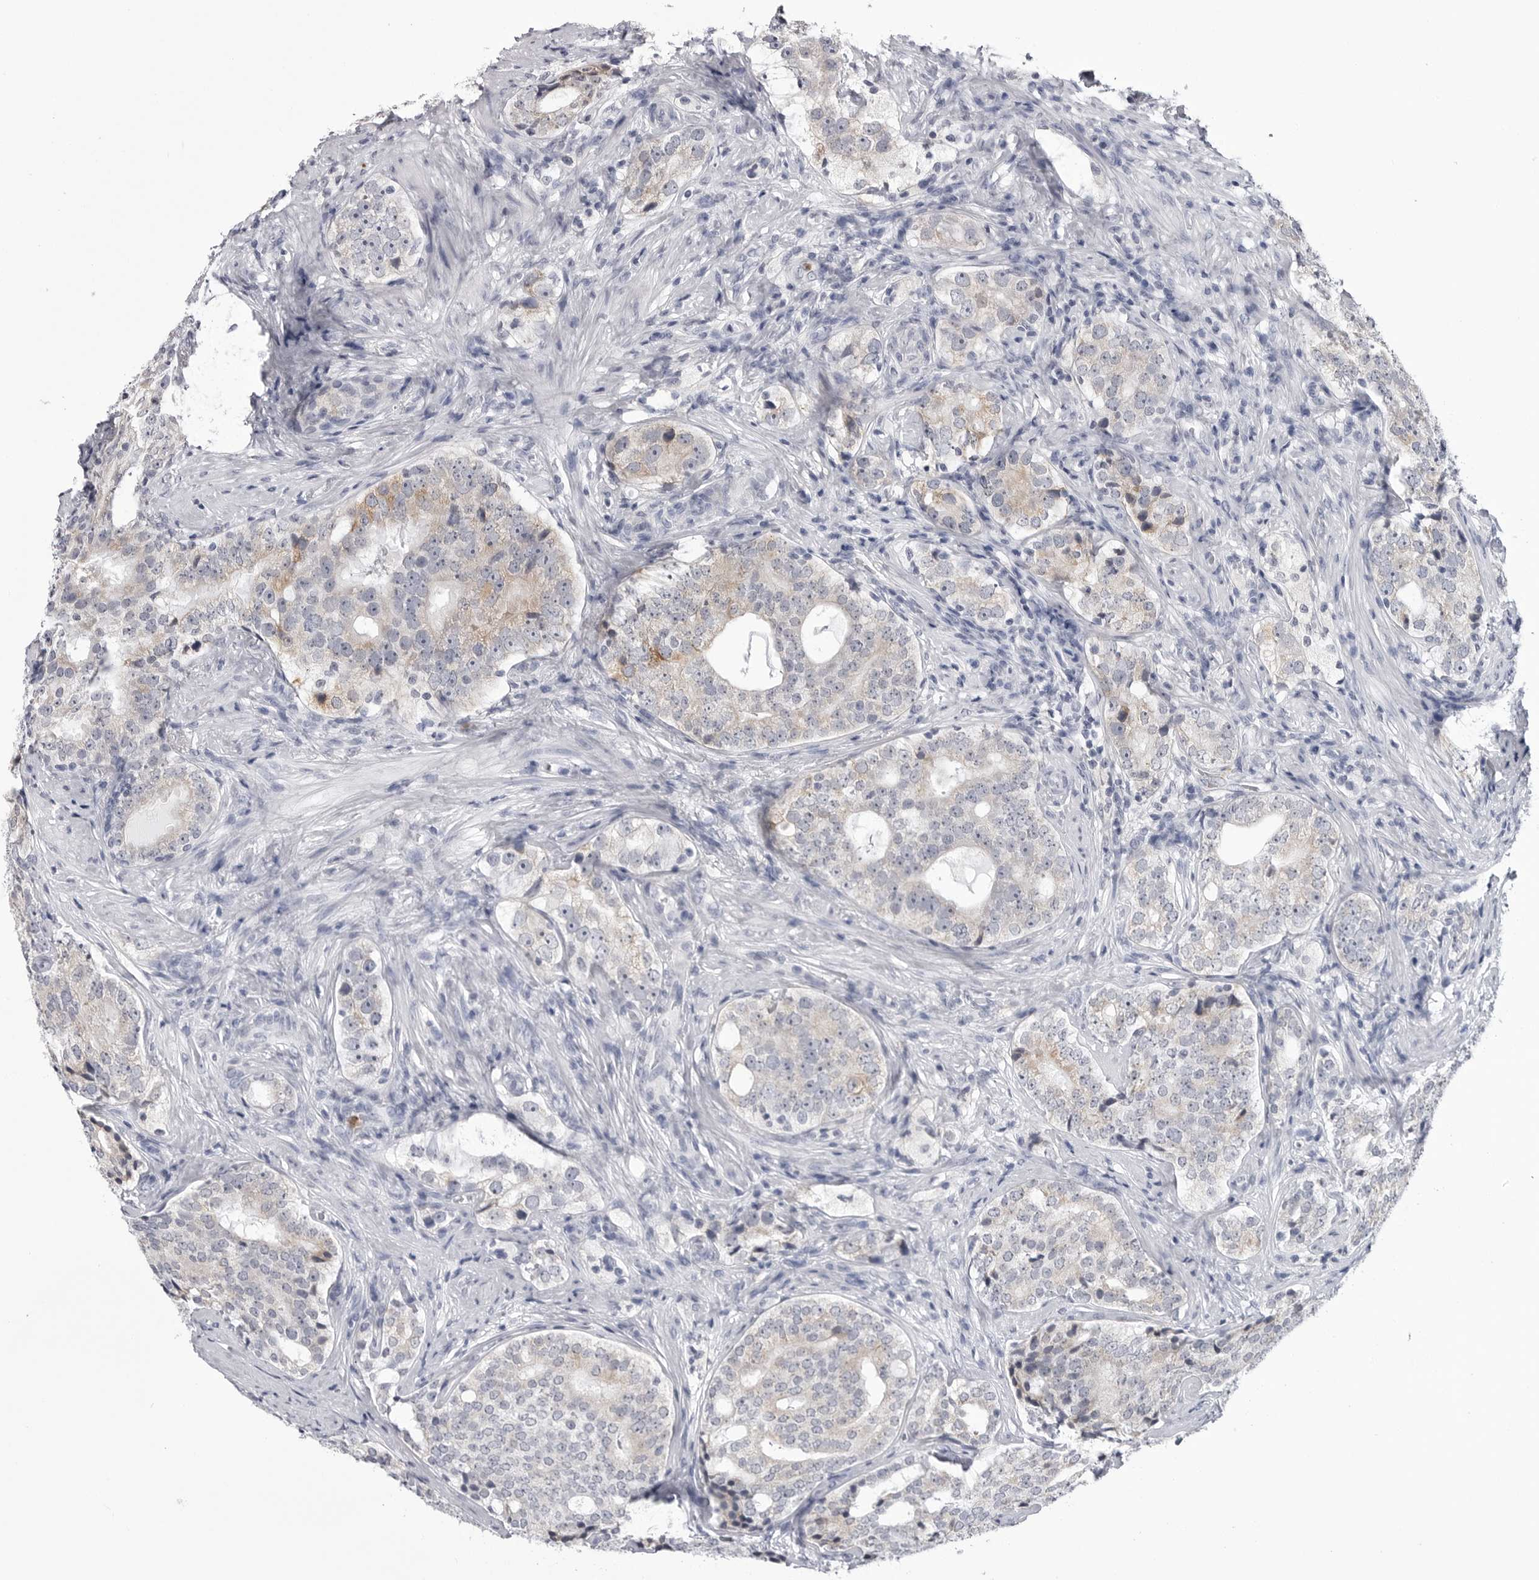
{"staining": {"intensity": "weak", "quantity": "<25%", "location": "cytoplasmic/membranous"}, "tissue": "prostate cancer", "cell_type": "Tumor cells", "image_type": "cancer", "snomed": [{"axis": "morphology", "description": "Adenocarcinoma, High grade"}, {"axis": "topography", "description": "Prostate"}], "caption": "An image of prostate adenocarcinoma (high-grade) stained for a protein shows no brown staining in tumor cells.", "gene": "STAP2", "patient": {"sex": "male", "age": 56}}